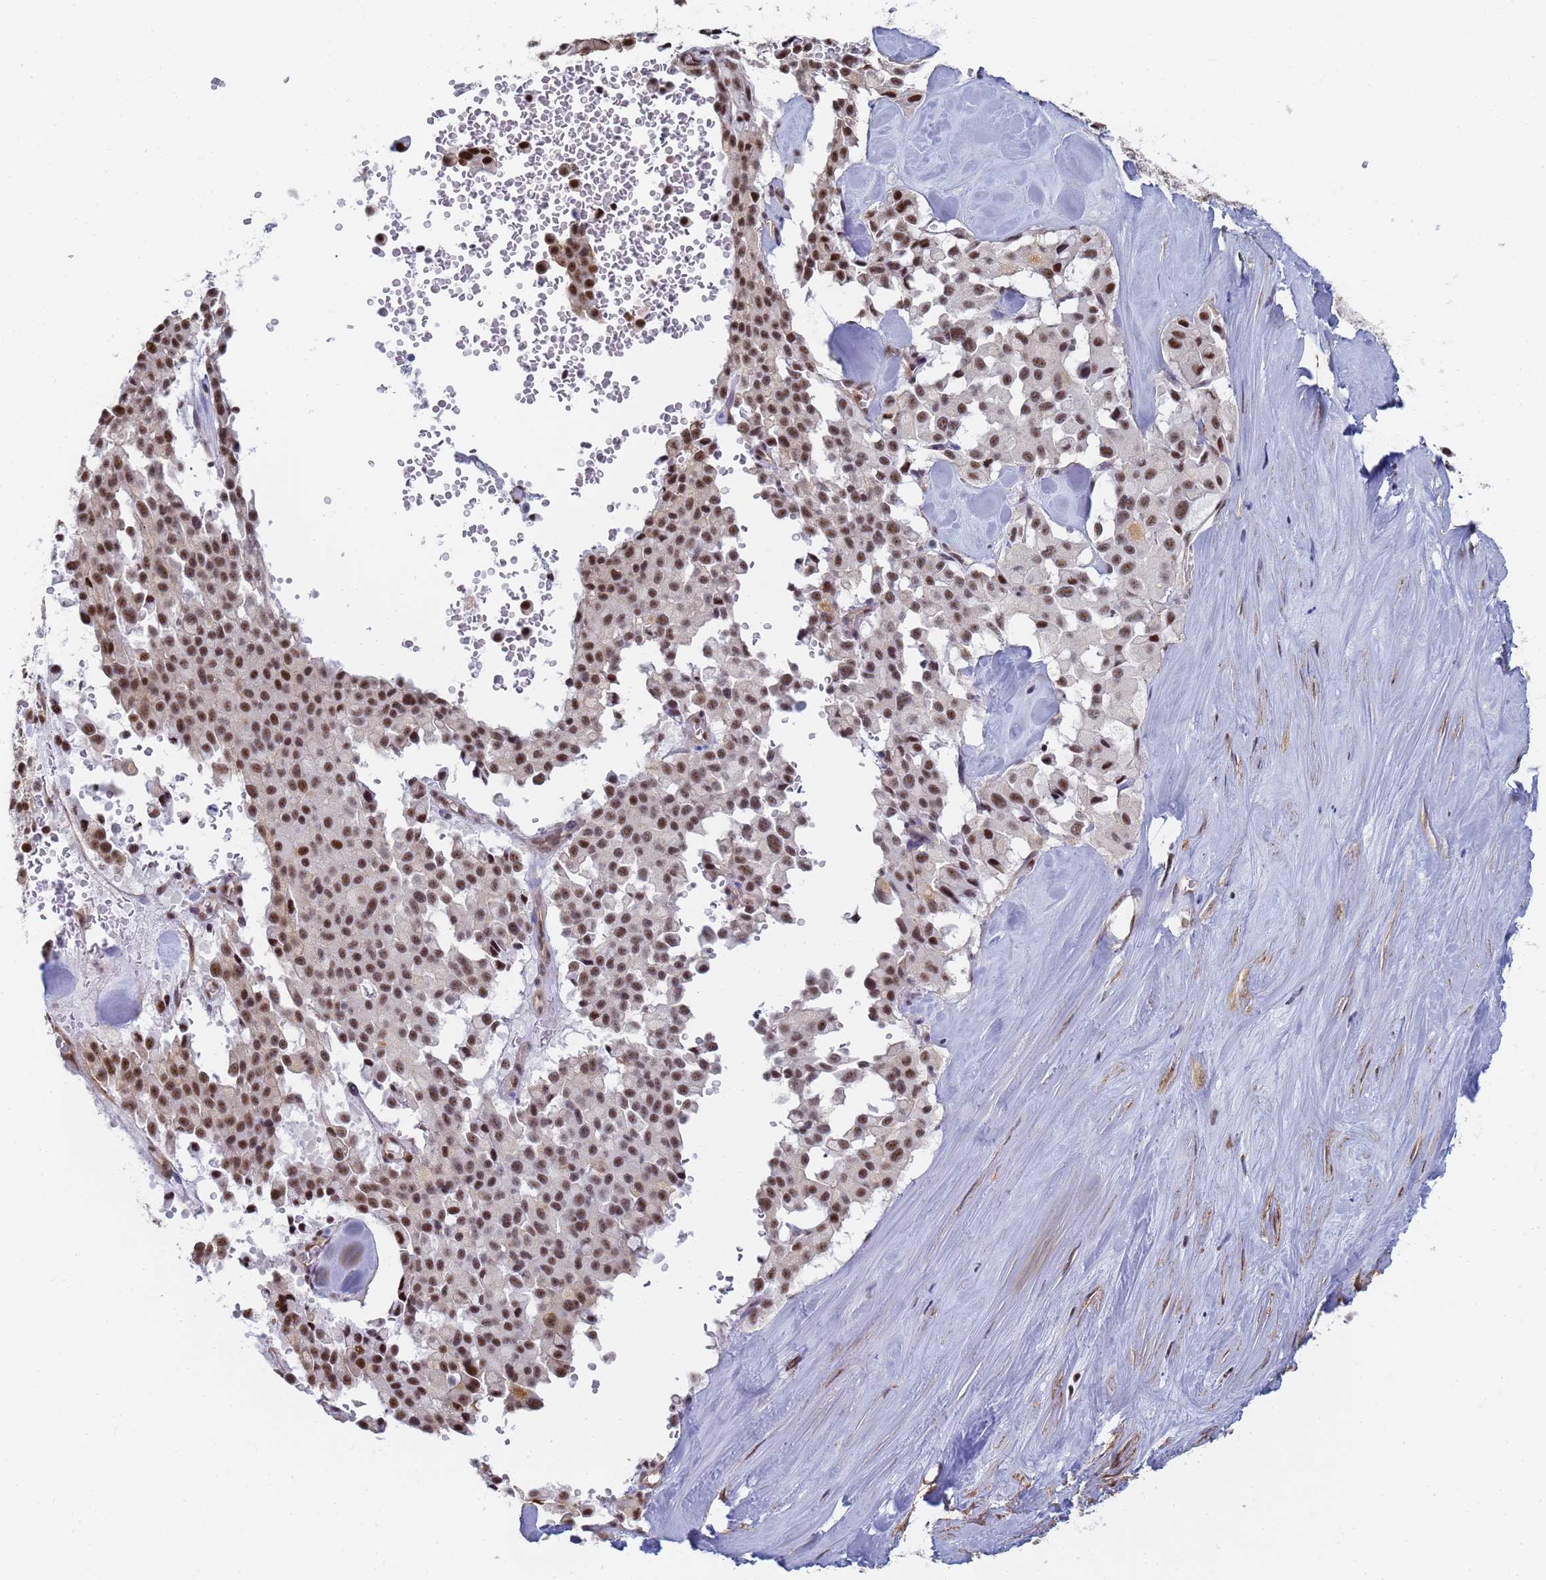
{"staining": {"intensity": "strong", "quantity": ">75%", "location": "nuclear"}, "tissue": "pancreatic cancer", "cell_type": "Tumor cells", "image_type": "cancer", "snomed": [{"axis": "morphology", "description": "Adenocarcinoma, NOS"}, {"axis": "topography", "description": "Pancreas"}], "caption": "There is high levels of strong nuclear staining in tumor cells of adenocarcinoma (pancreatic), as demonstrated by immunohistochemical staining (brown color).", "gene": "PRRT4", "patient": {"sex": "male", "age": 65}}